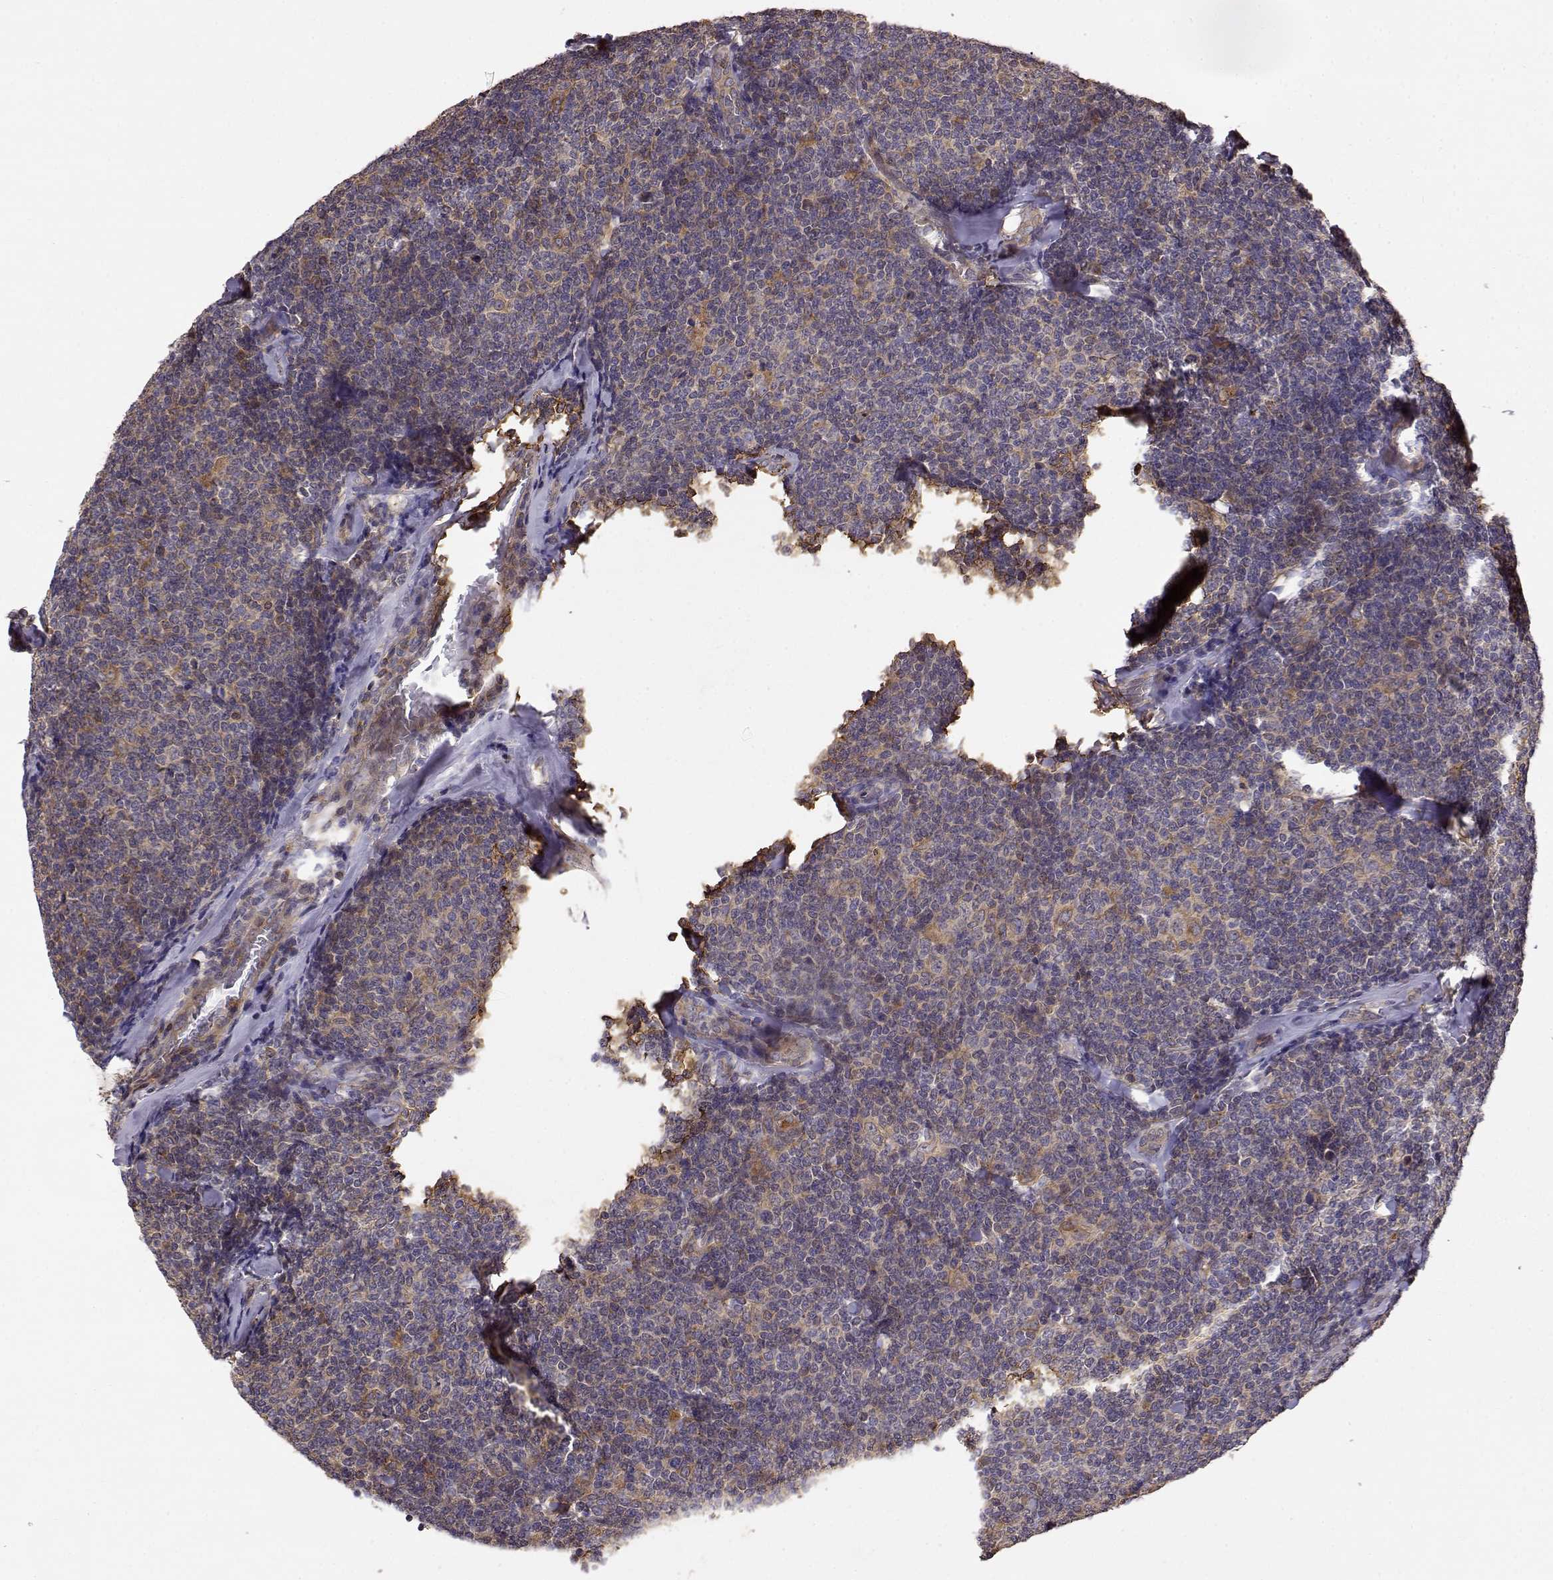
{"staining": {"intensity": "weak", "quantity": "25%-75%", "location": "cytoplasmic/membranous"}, "tissue": "lymphoma", "cell_type": "Tumor cells", "image_type": "cancer", "snomed": [{"axis": "morphology", "description": "Malignant lymphoma, non-Hodgkin's type, Low grade"}, {"axis": "topography", "description": "Lymph node"}], "caption": "Tumor cells show weak cytoplasmic/membranous expression in about 25%-75% of cells in low-grade malignant lymphoma, non-Hodgkin's type.", "gene": "CRIM1", "patient": {"sex": "female", "age": 56}}